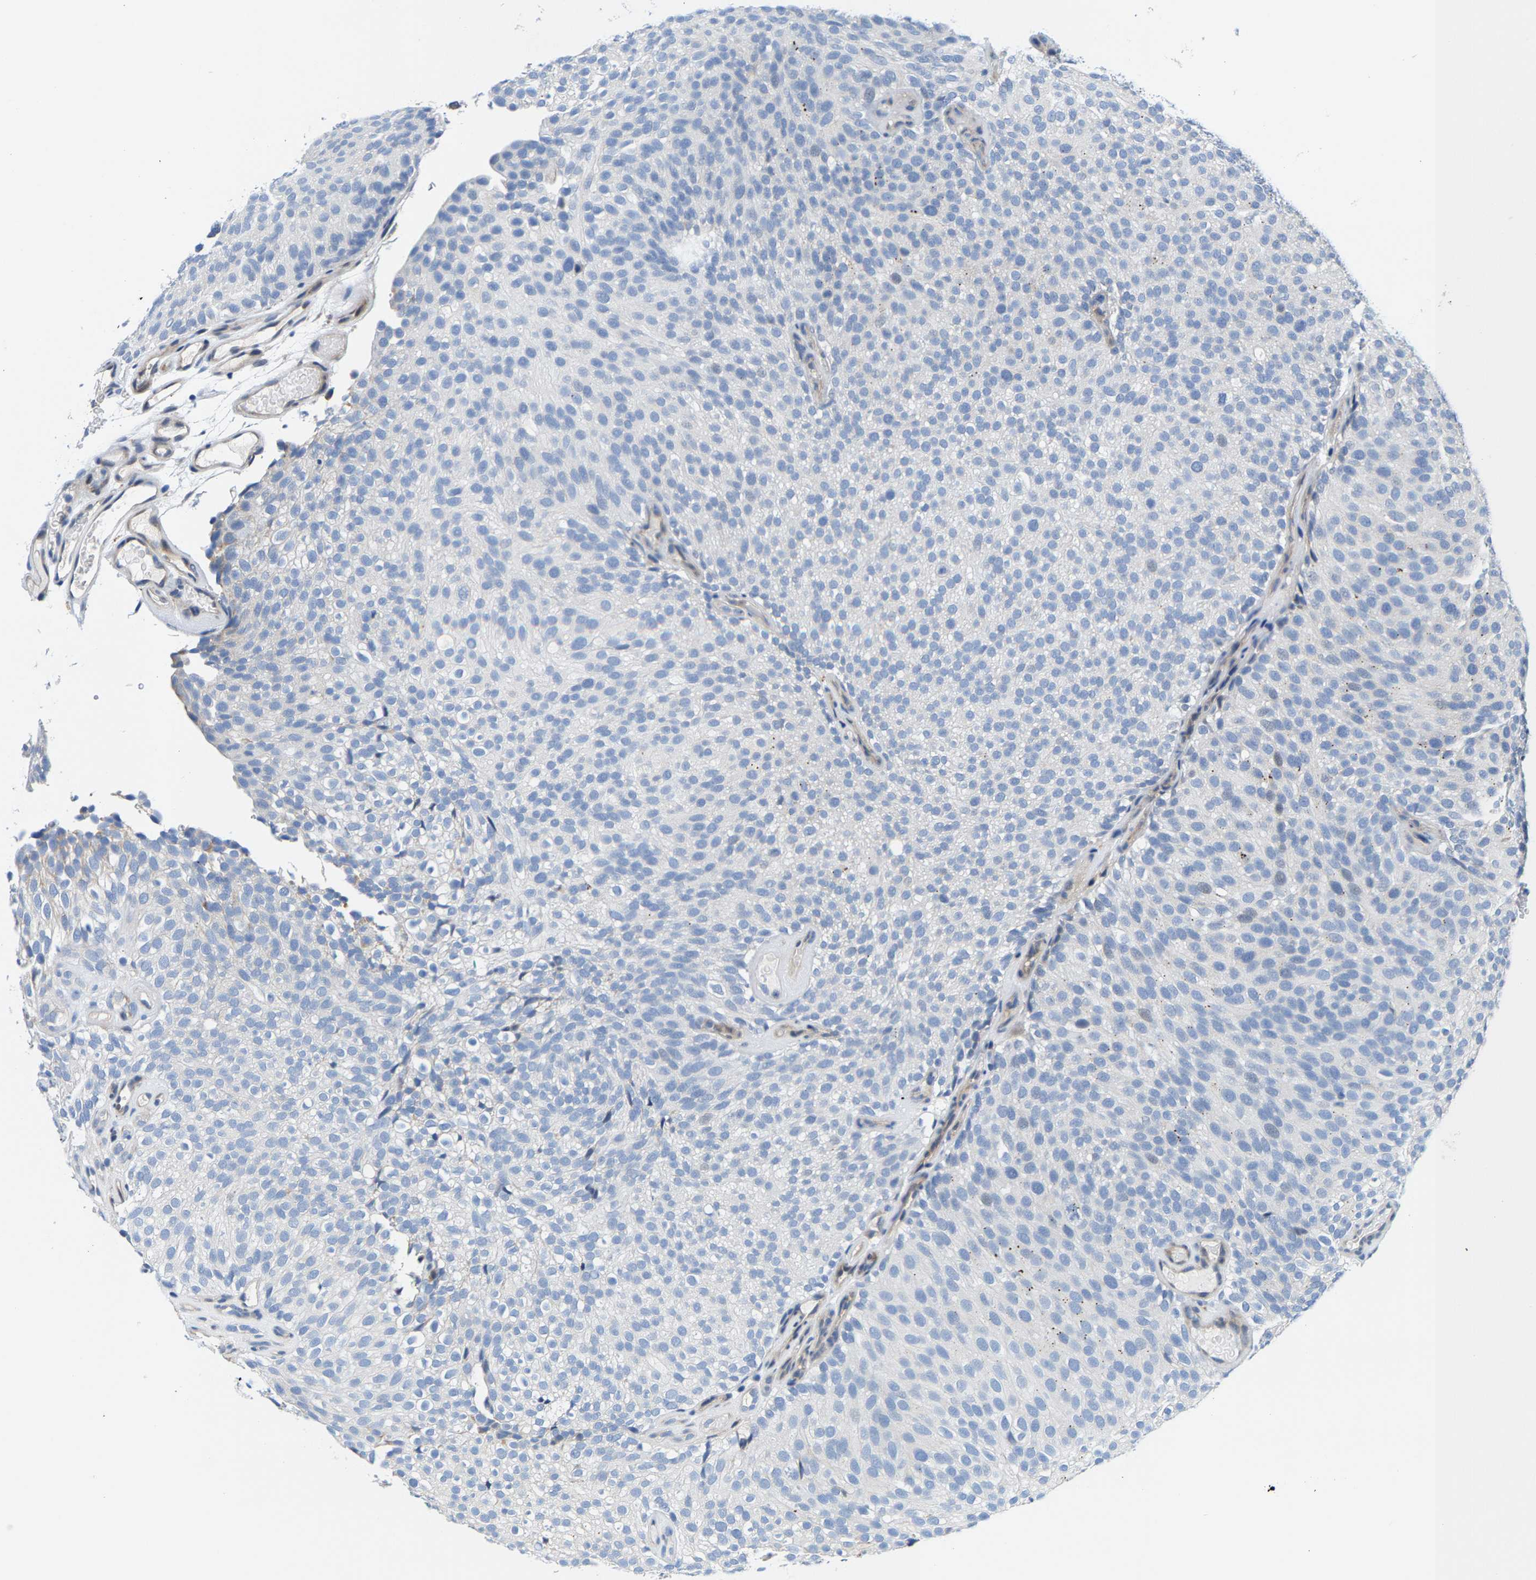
{"staining": {"intensity": "negative", "quantity": "none", "location": "none"}, "tissue": "urothelial cancer", "cell_type": "Tumor cells", "image_type": "cancer", "snomed": [{"axis": "morphology", "description": "Urothelial carcinoma, Low grade"}, {"axis": "topography", "description": "Urinary bladder"}], "caption": "A histopathology image of urothelial cancer stained for a protein exhibits no brown staining in tumor cells. (Stains: DAB (3,3'-diaminobenzidine) IHC with hematoxylin counter stain, Microscopy: brightfield microscopy at high magnification).", "gene": "KLHL1", "patient": {"sex": "male", "age": 78}}